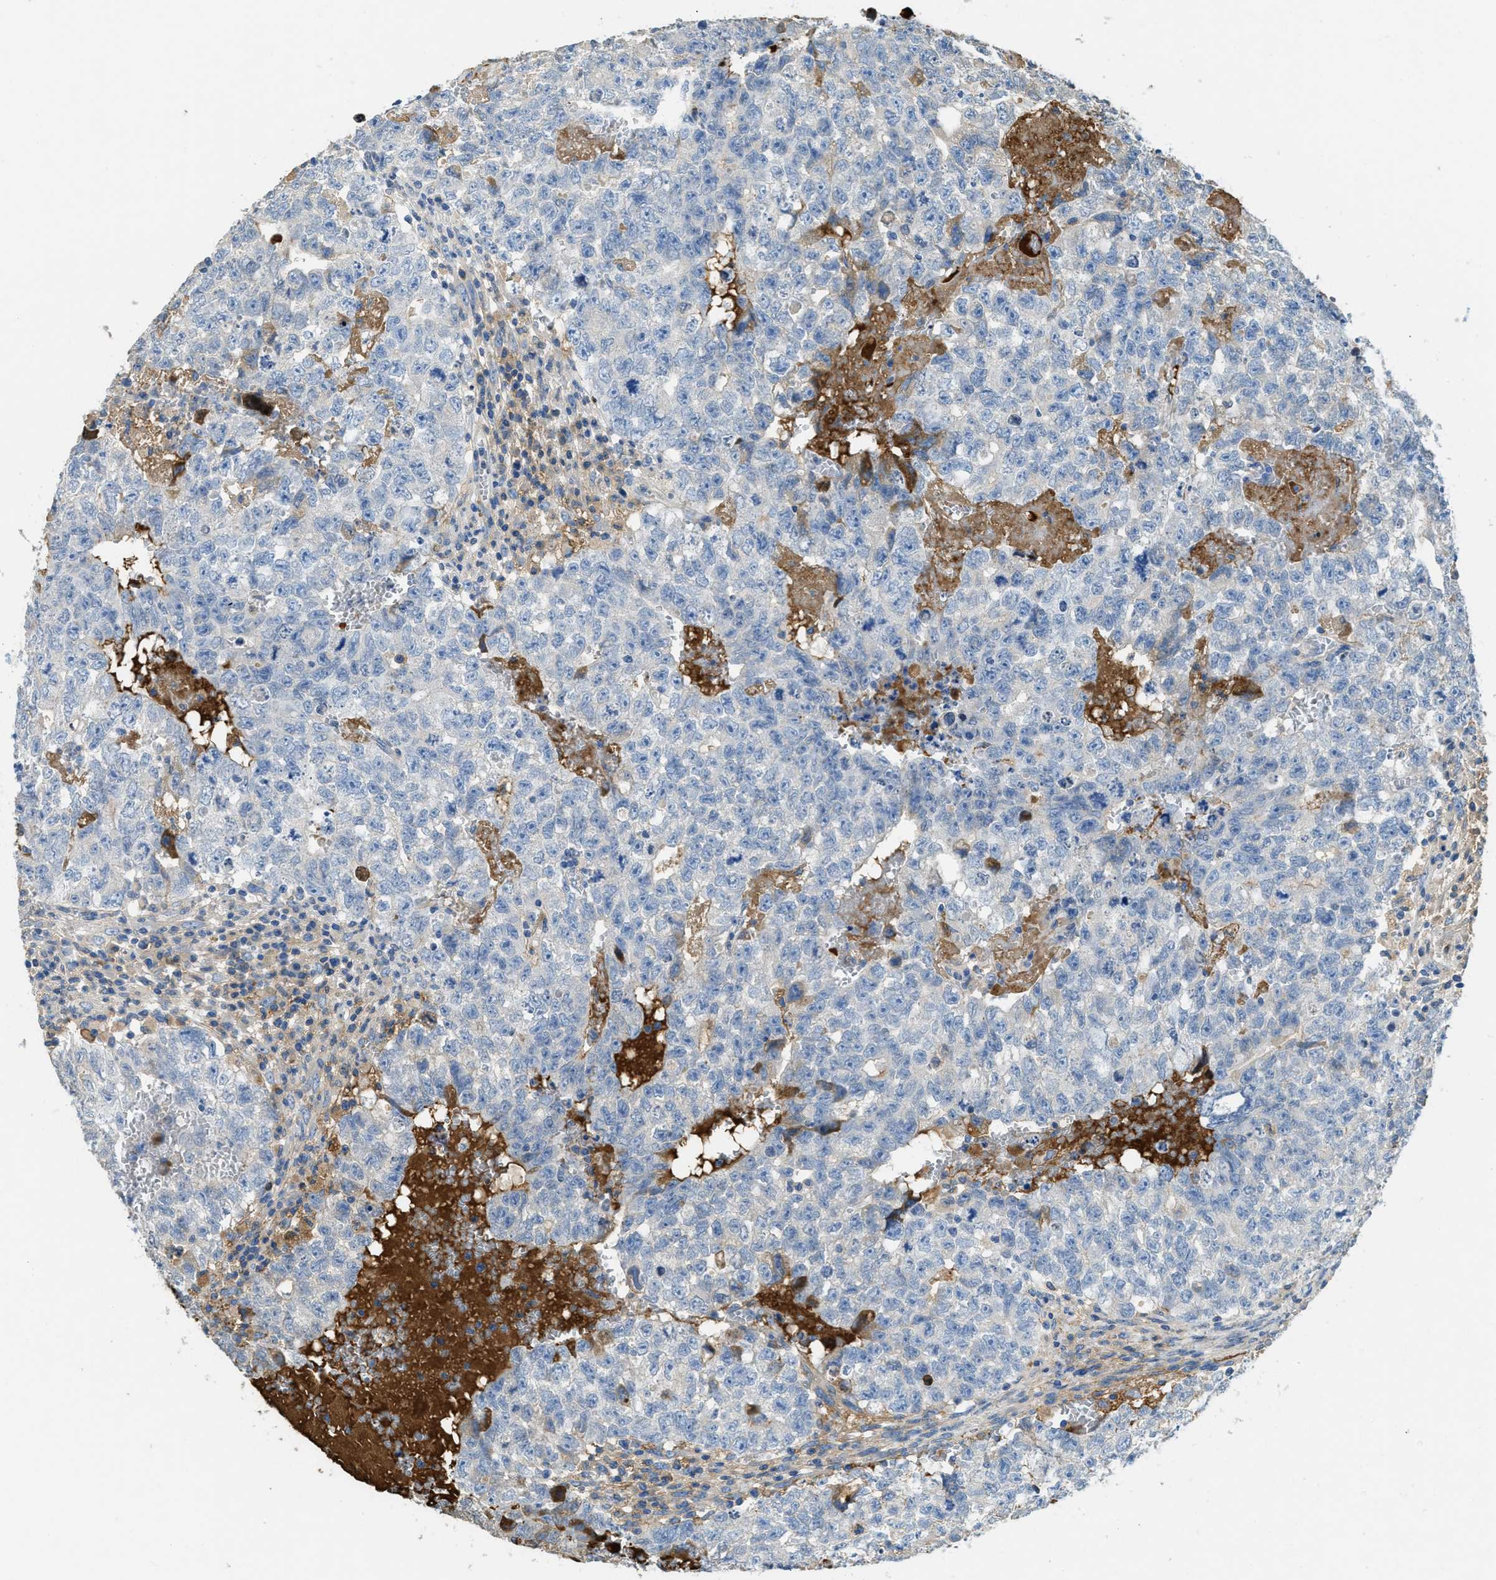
{"staining": {"intensity": "negative", "quantity": "none", "location": "none"}, "tissue": "testis cancer", "cell_type": "Tumor cells", "image_type": "cancer", "snomed": [{"axis": "morphology", "description": "Seminoma, NOS"}, {"axis": "morphology", "description": "Carcinoma, Embryonal, NOS"}, {"axis": "topography", "description": "Testis"}], "caption": "Tumor cells are negative for protein expression in human testis cancer (seminoma).", "gene": "MPDU1", "patient": {"sex": "male", "age": 38}}